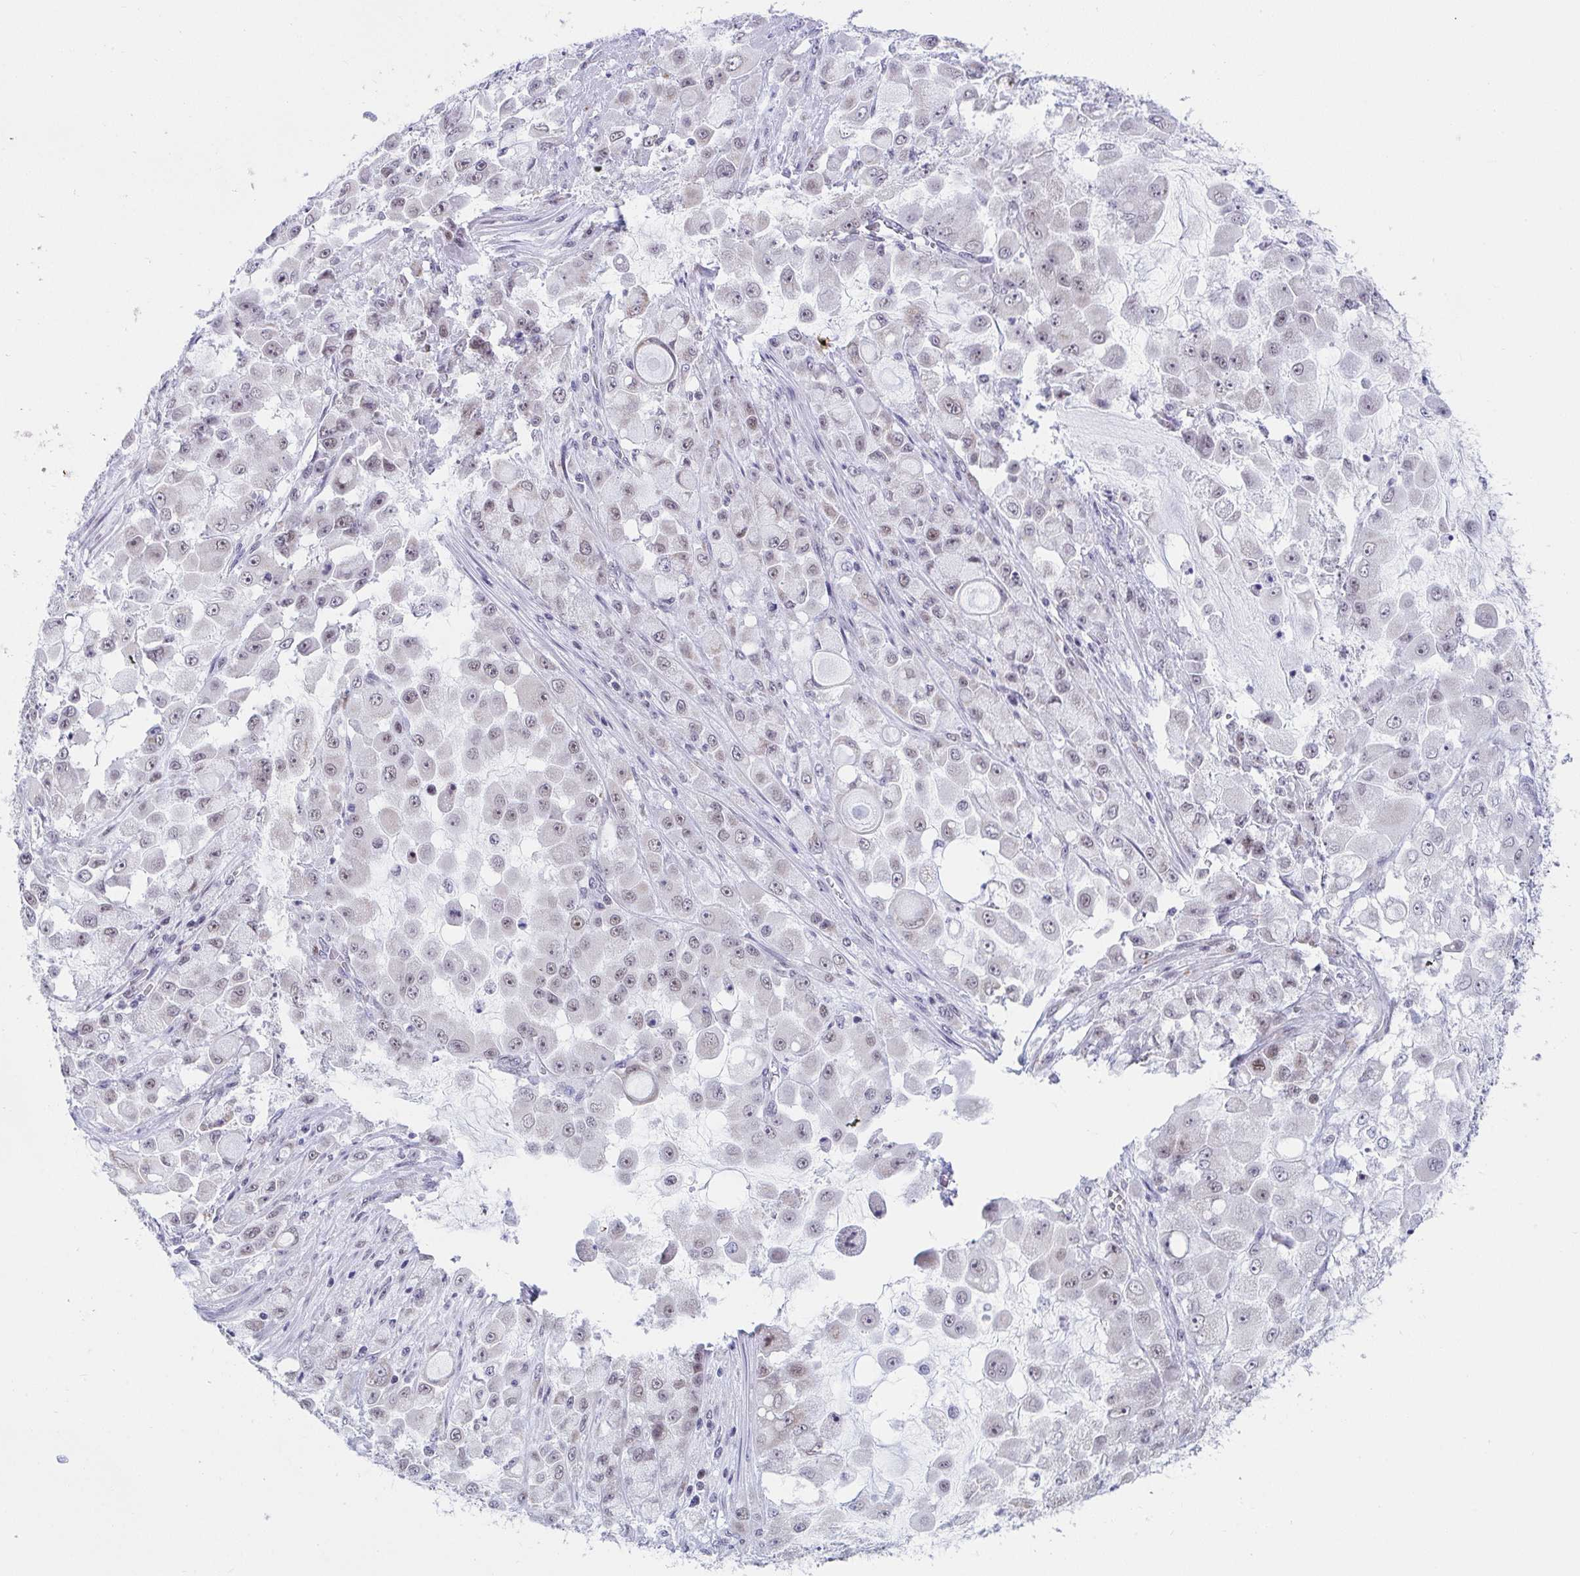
{"staining": {"intensity": "weak", "quantity": "<25%", "location": "nuclear"}, "tissue": "stomach cancer", "cell_type": "Tumor cells", "image_type": "cancer", "snomed": [{"axis": "morphology", "description": "Adenocarcinoma, NOS"}, {"axis": "topography", "description": "Stomach"}], "caption": "Tumor cells show no significant protein expression in adenocarcinoma (stomach).", "gene": "WDR72", "patient": {"sex": "female", "age": 76}}